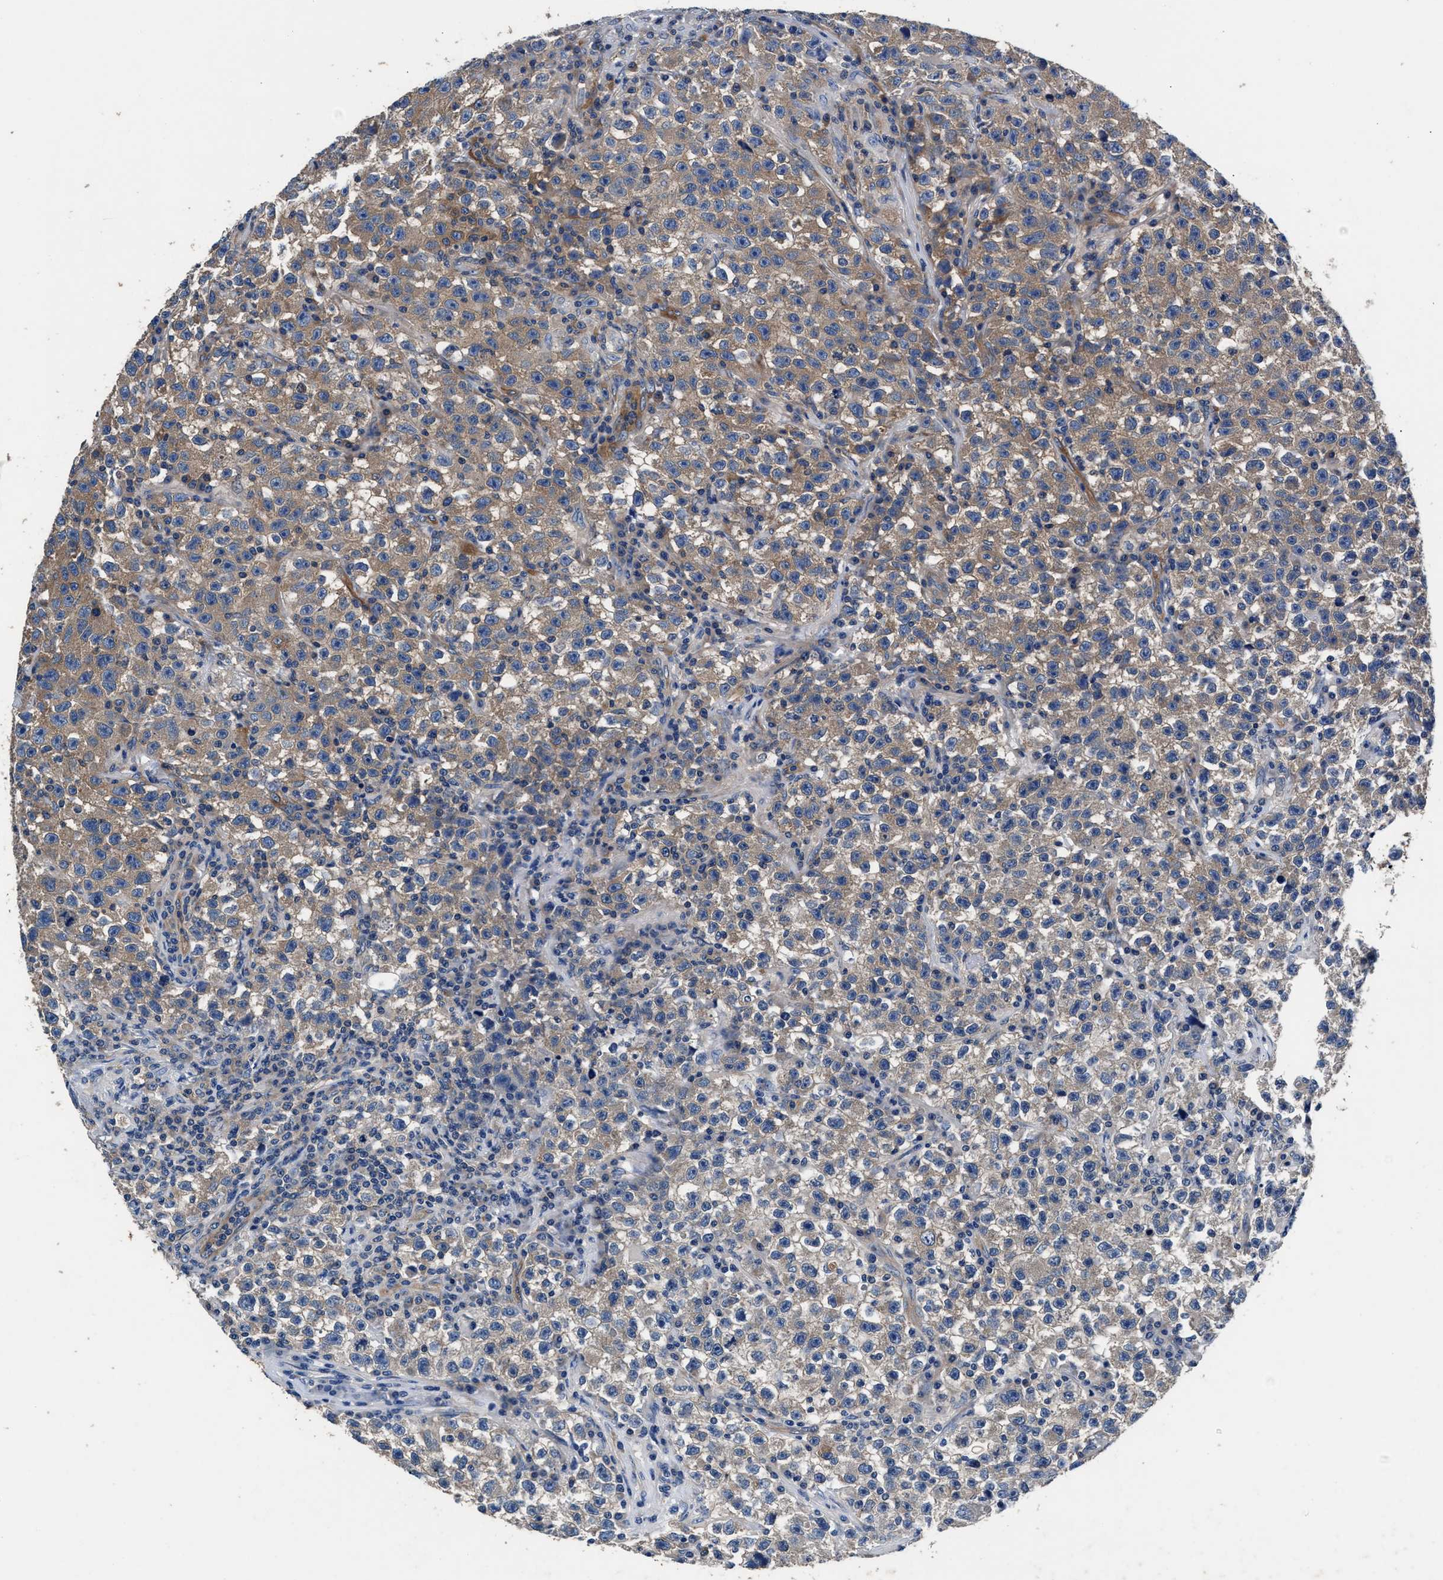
{"staining": {"intensity": "moderate", "quantity": "25%-75%", "location": "cytoplasmic/membranous"}, "tissue": "testis cancer", "cell_type": "Tumor cells", "image_type": "cancer", "snomed": [{"axis": "morphology", "description": "Seminoma, NOS"}, {"axis": "topography", "description": "Testis"}], "caption": "High-power microscopy captured an immunohistochemistry image of testis cancer, revealing moderate cytoplasmic/membranous expression in approximately 25%-75% of tumor cells. Nuclei are stained in blue.", "gene": "SH3GL1", "patient": {"sex": "male", "age": 22}}